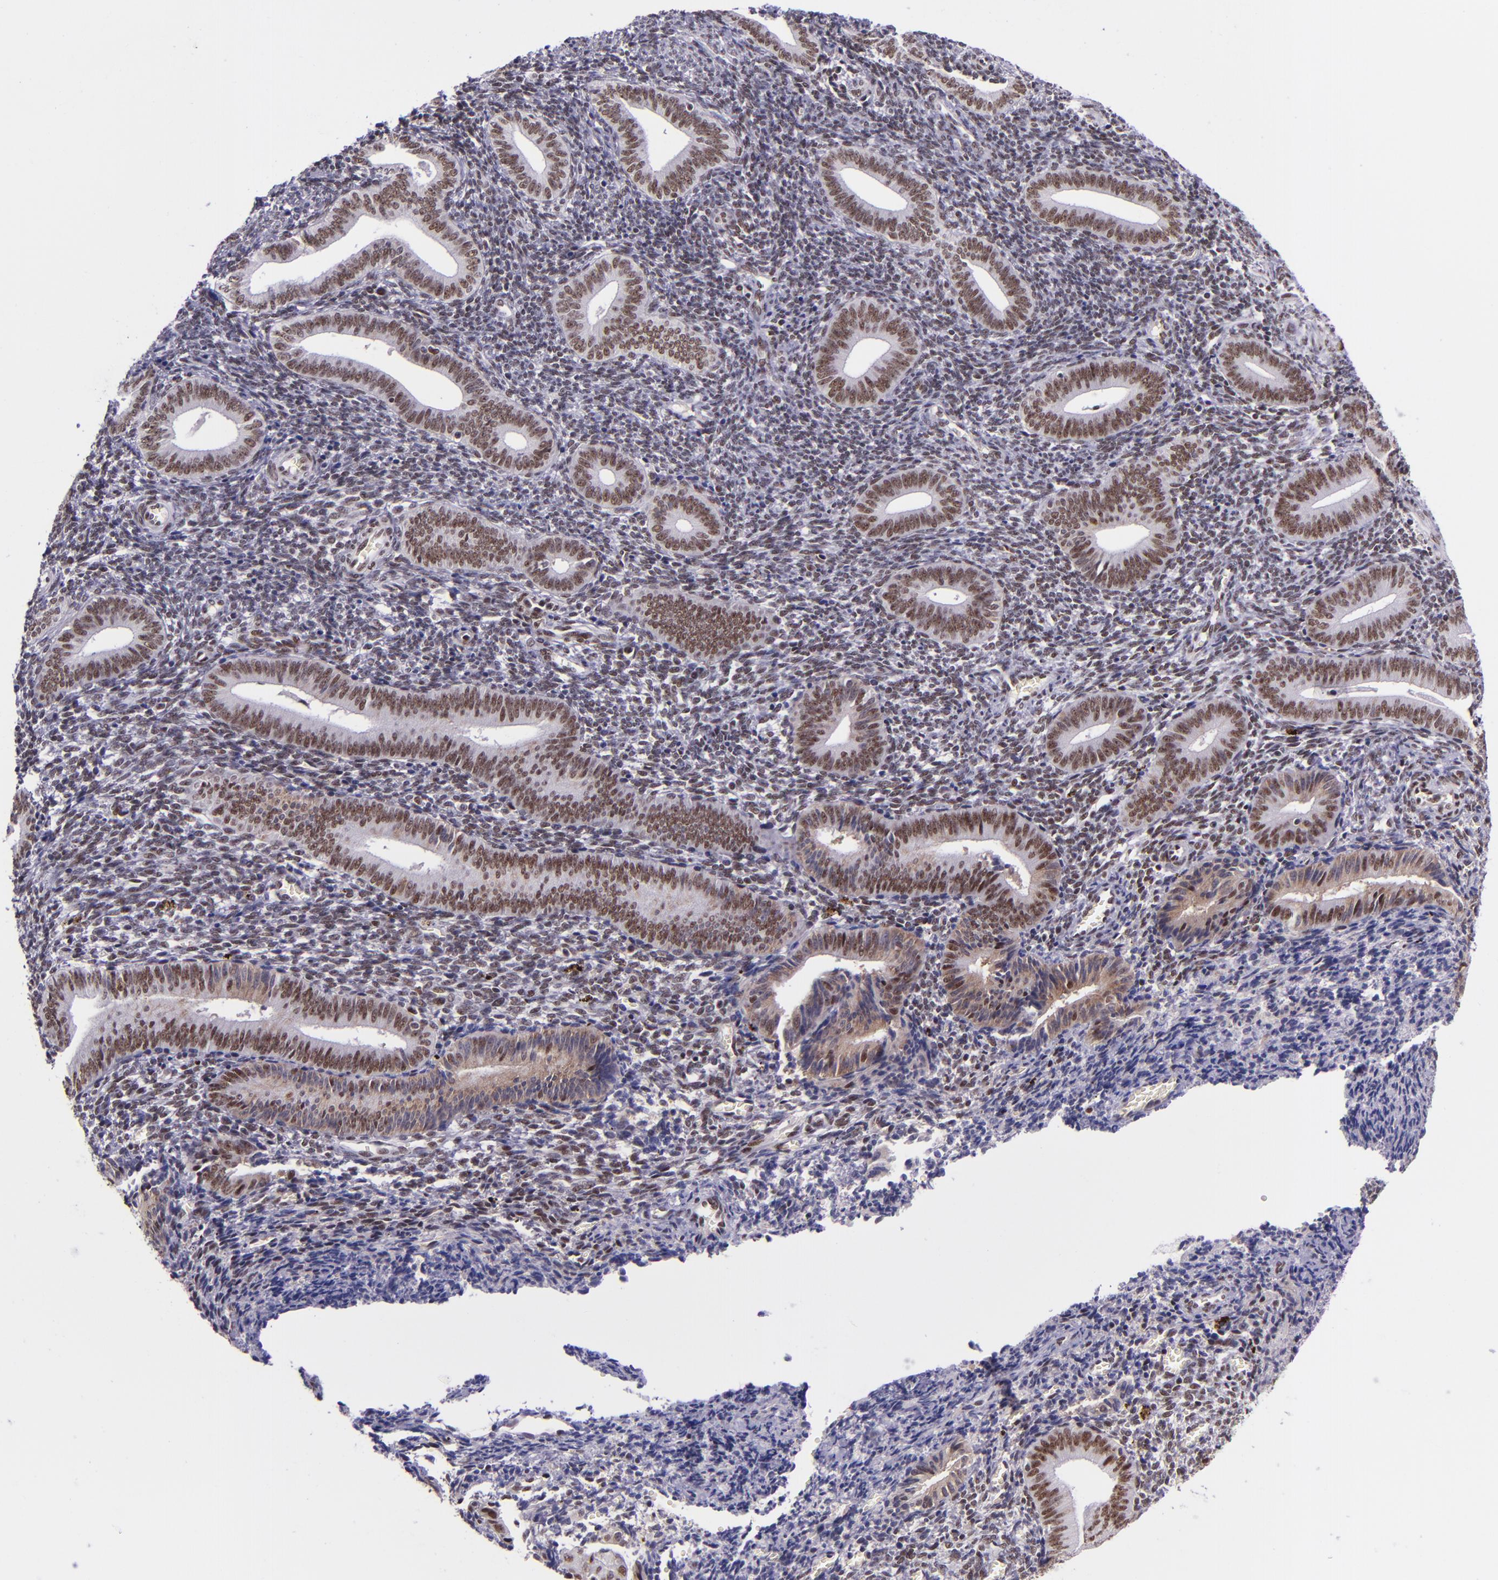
{"staining": {"intensity": "moderate", "quantity": ">75%", "location": "nuclear"}, "tissue": "endometrium", "cell_type": "Cells in endometrial stroma", "image_type": "normal", "snomed": [{"axis": "morphology", "description": "Normal tissue, NOS"}, {"axis": "topography", "description": "Uterus"}, {"axis": "topography", "description": "Endometrium"}], "caption": "This is a photomicrograph of immunohistochemistry (IHC) staining of normal endometrium, which shows moderate positivity in the nuclear of cells in endometrial stroma.", "gene": "GPKOW", "patient": {"sex": "female", "age": 33}}